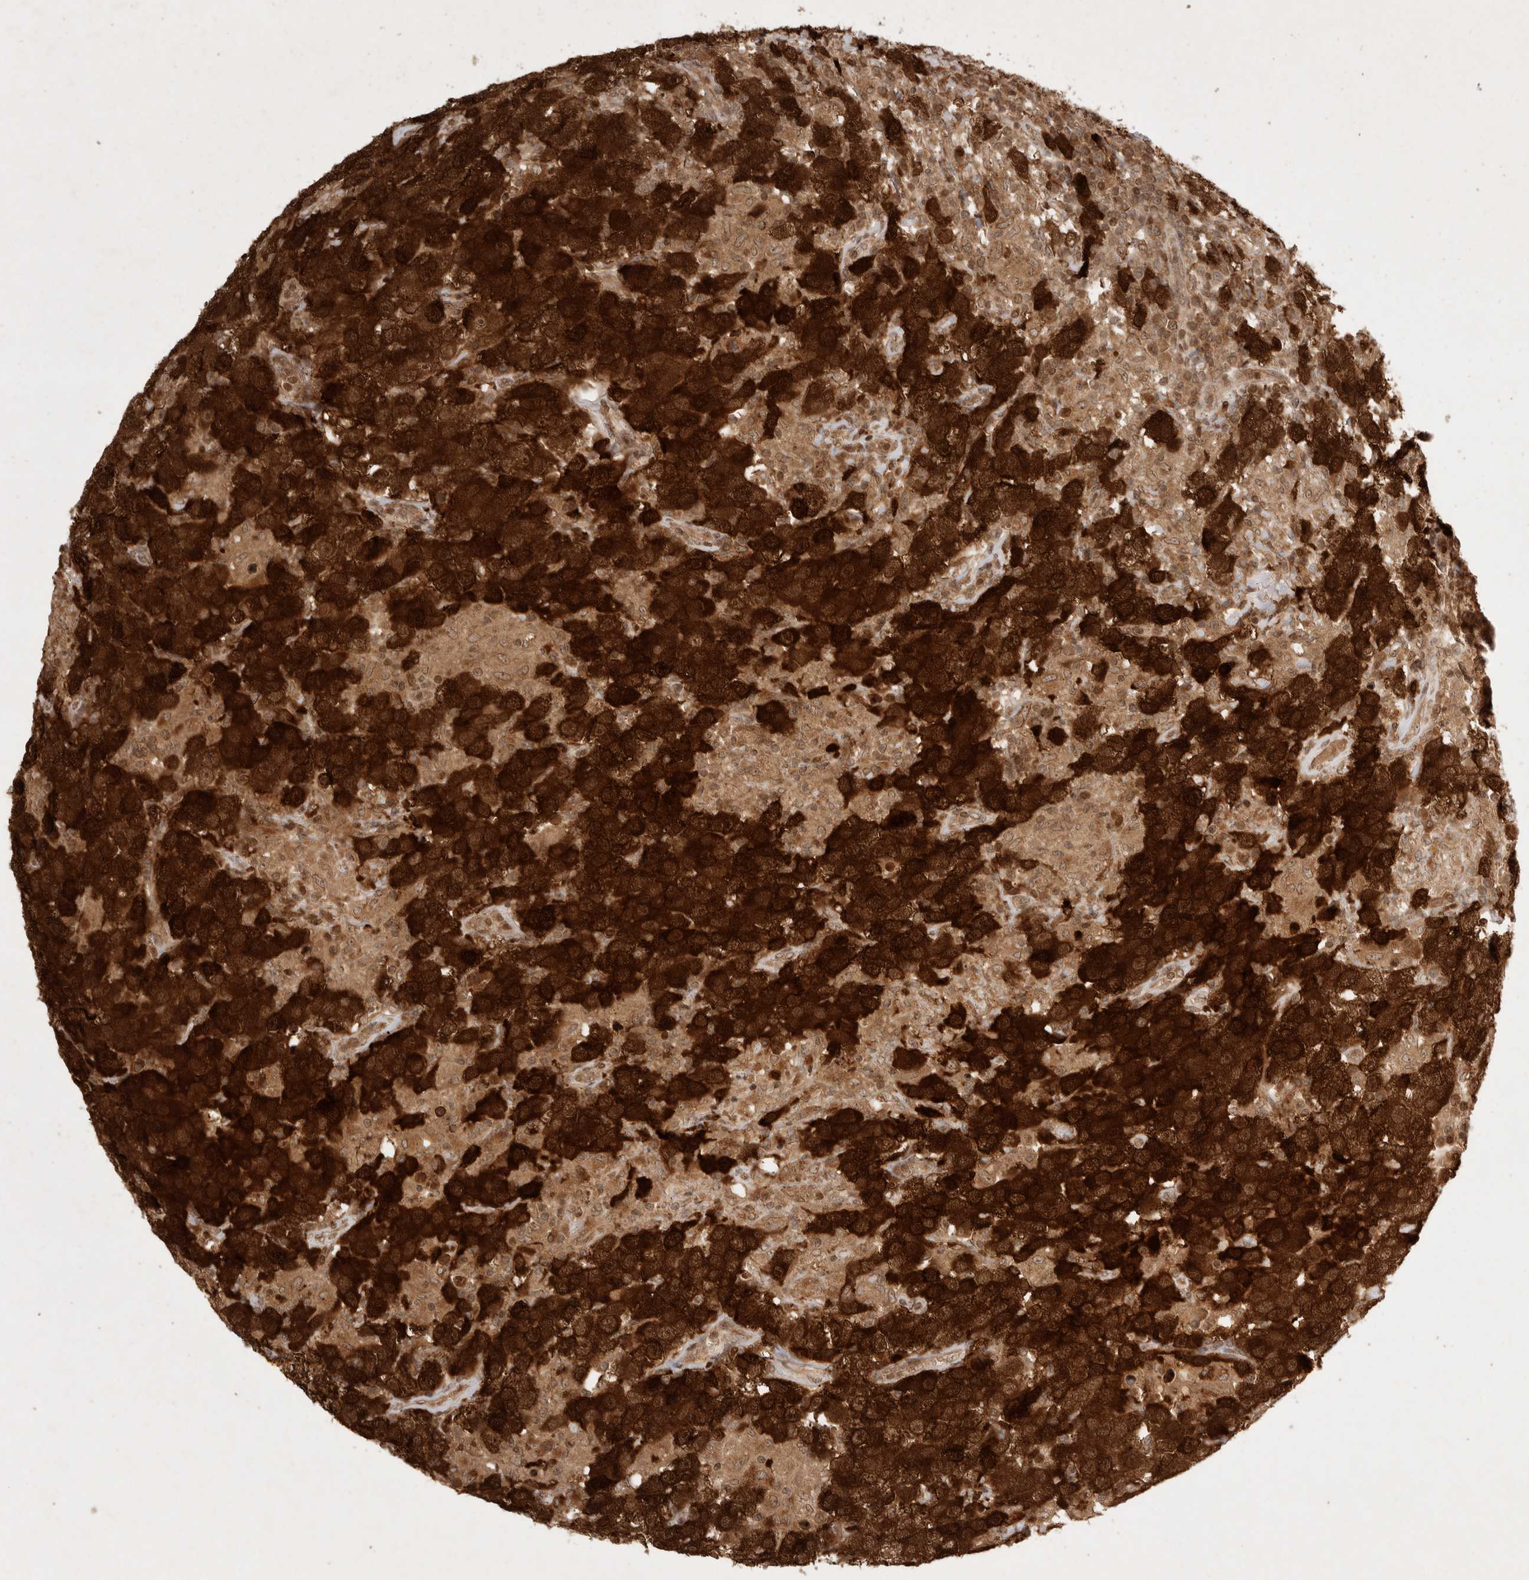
{"staining": {"intensity": "strong", "quantity": ">75%", "location": "cytoplasmic/membranous"}, "tissue": "testis cancer", "cell_type": "Tumor cells", "image_type": "cancer", "snomed": [{"axis": "morphology", "description": "Seminoma, NOS"}, {"axis": "topography", "description": "Testis"}], "caption": "Immunohistochemistry of human seminoma (testis) displays high levels of strong cytoplasmic/membranous positivity in approximately >75% of tumor cells. (brown staining indicates protein expression, while blue staining denotes nuclei).", "gene": "FAM221A", "patient": {"sex": "male", "age": 41}}